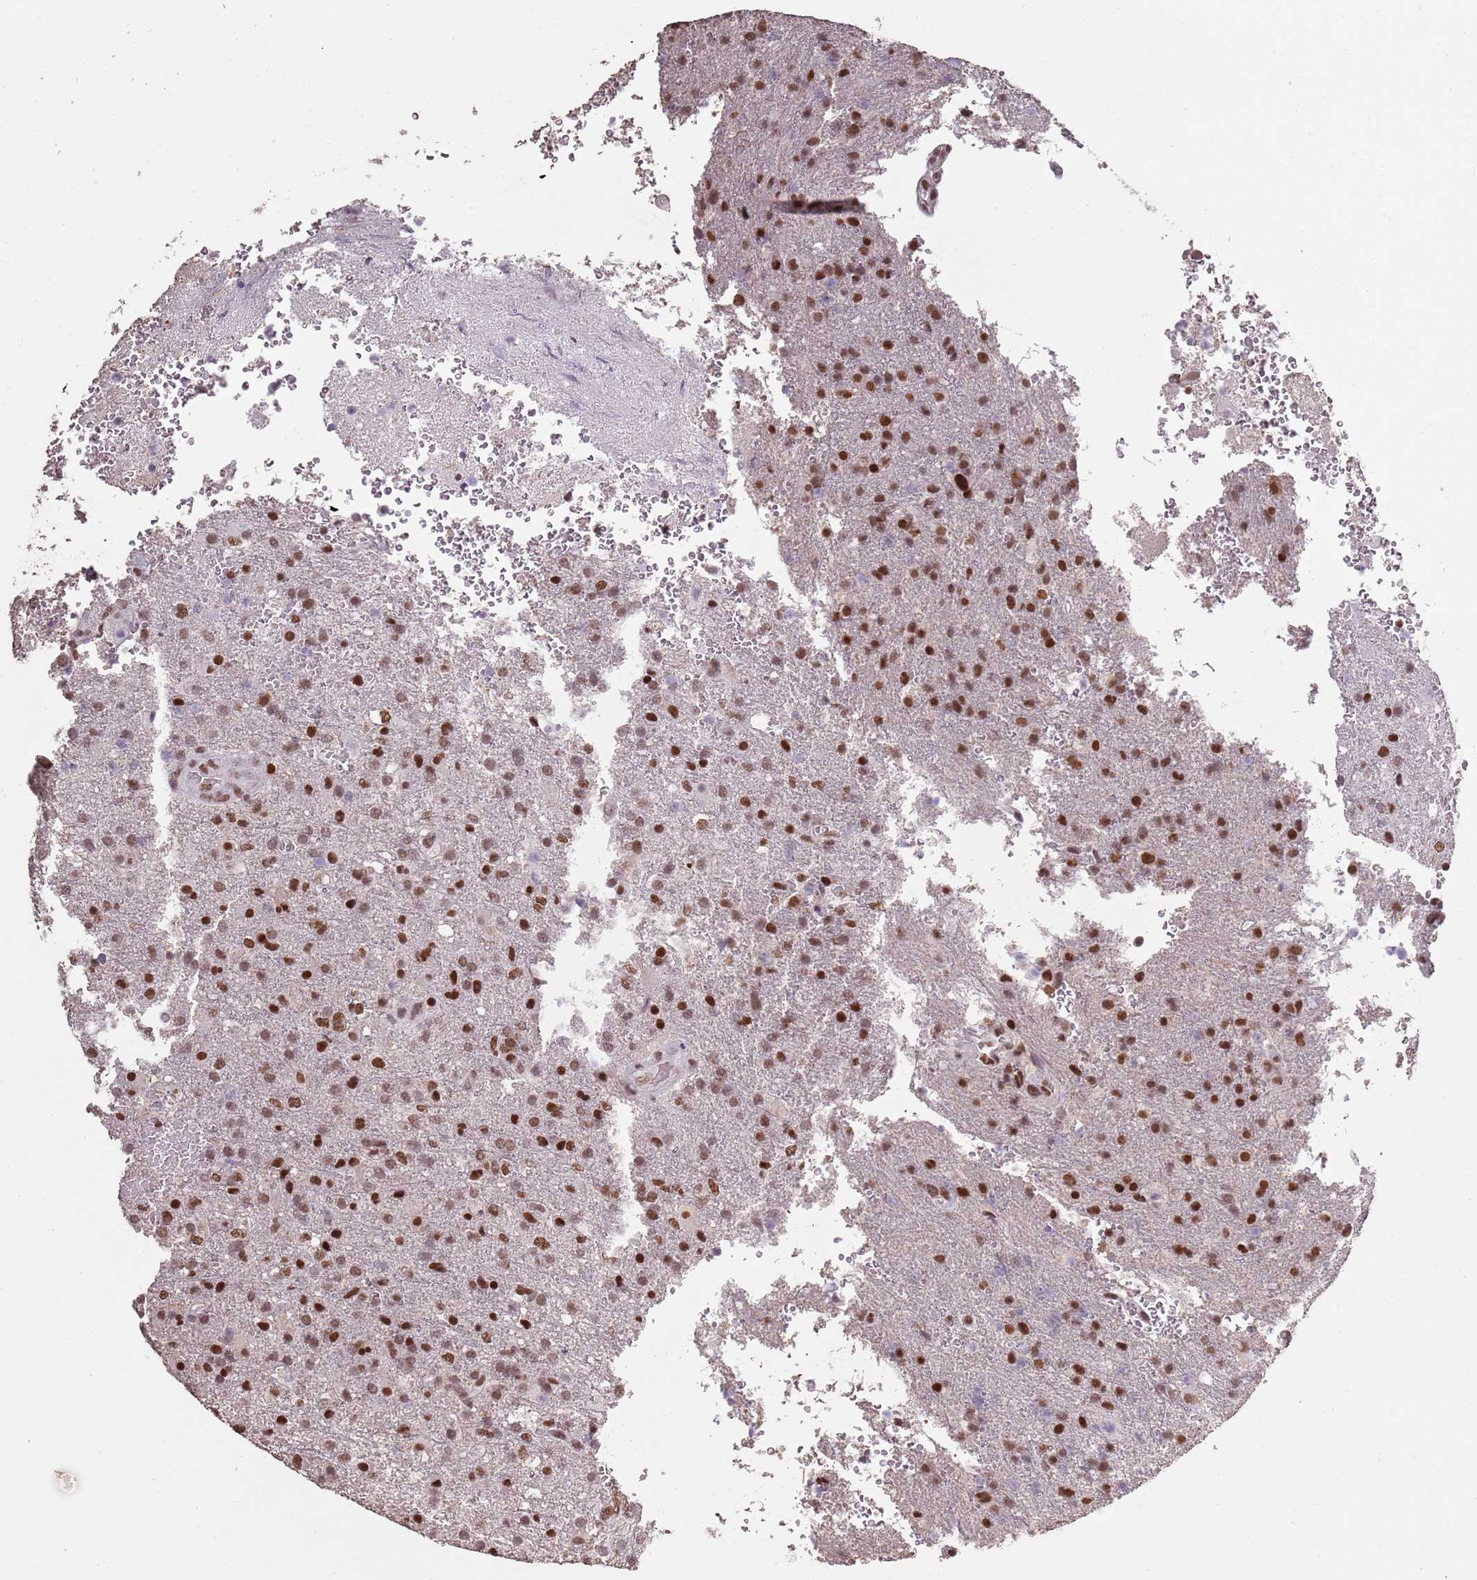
{"staining": {"intensity": "strong", "quantity": ">75%", "location": "nuclear"}, "tissue": "glioma", "cell_type": "Tumor cells", "image_type": "cancer", "snomed": [{"axis": "morphology", "description": "Glioma, malignant, High grade"}, {"axis": "topography", "description": "Brain"}], "caption": "This histopathology image demonstrates immunohistochemistry staining of malignant high-grade glioma, with high strong nuclear positivity in about >75% of tumor cells.", "gene": "ARL14EP", "patient": {"sex": "female", "age": 74}}